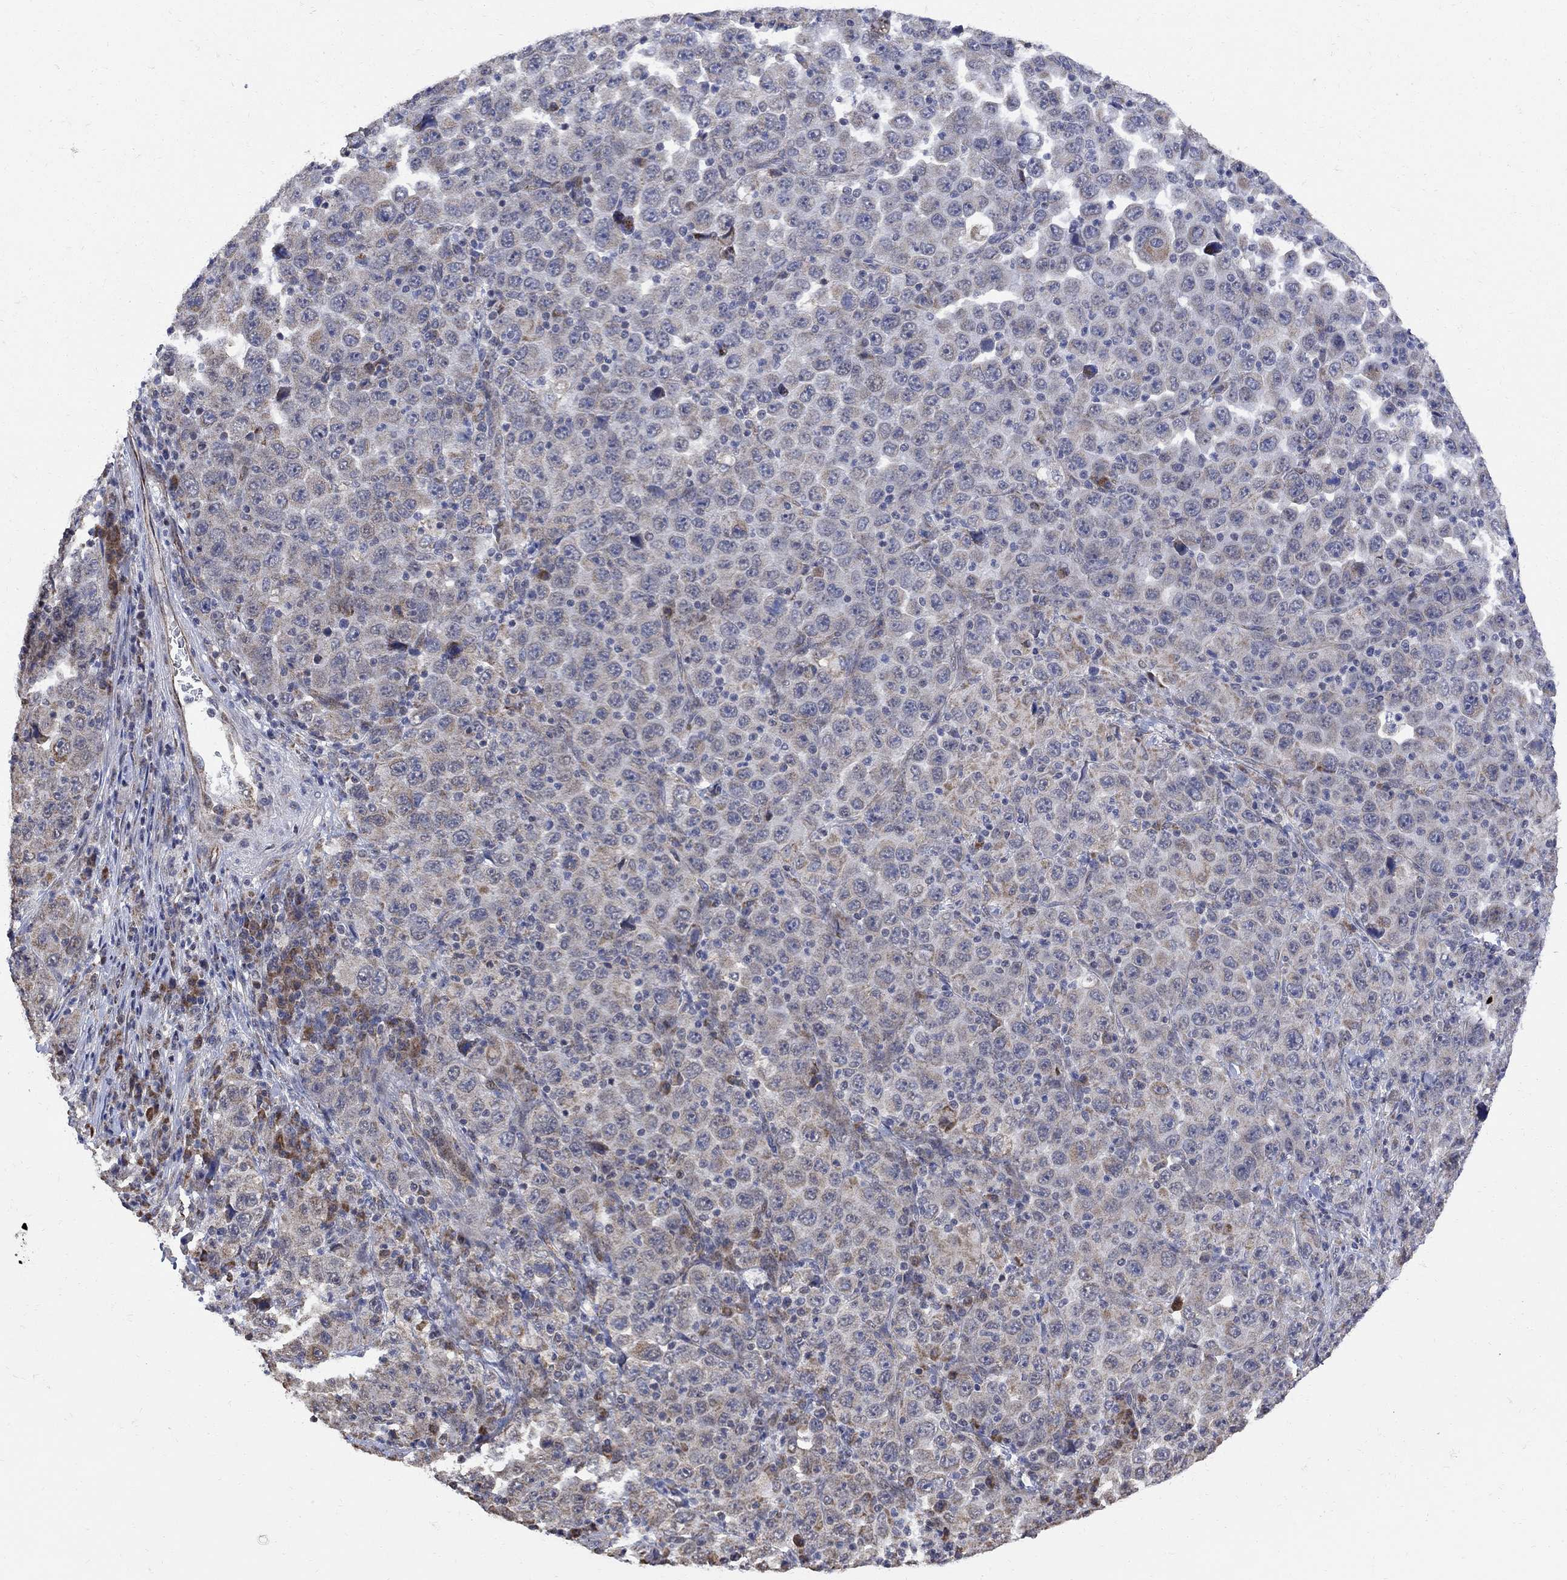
{"staining": {"intensity": "weak", "quantity": "25%-75%", "location": "cytoplasmic/membranous"}, "tissue": "stomach cancer", "cell_type": "Tumor cells", "image_type": "cancer", "snomed": [{"axis": "morphology", "description": "Normal tissue, NOS"}, {"axis": "morphology", "description": "Adenocarcinoma, NOS"}, {"axis": "topography", "description": "Stomach, upper"}, {"axis": "topography", "description": "Stomach"}], "caption": "Human stomach adenocarcinoma stained with a protein marker reveals weak staining in tumor cells.", "gene": "ANKRA2", "patient": {"sex": "male", "age": 59}}